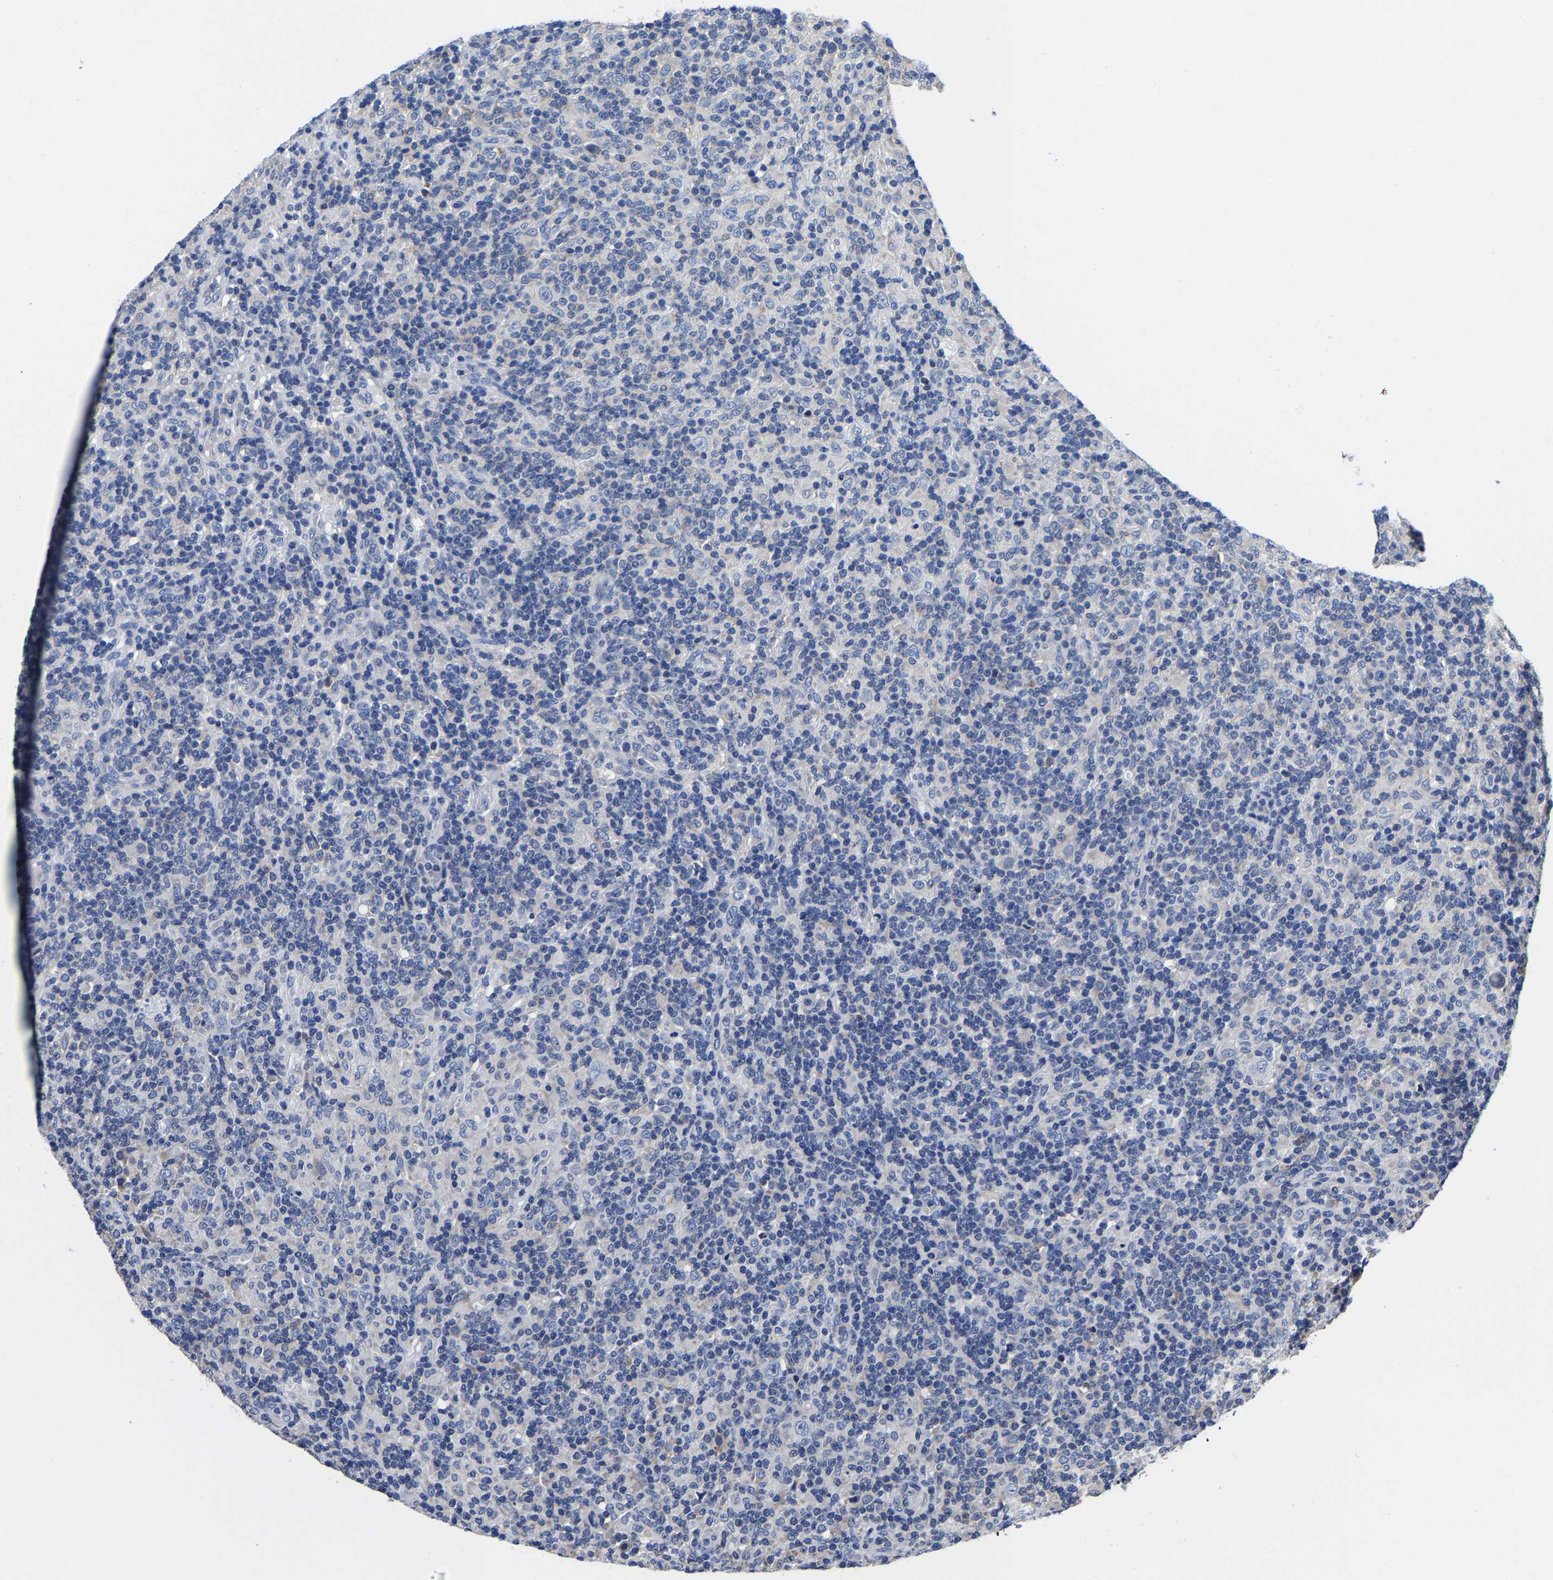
{"staining": {"intensity": "negative", "quantity": "none", "location": "none"}, "tissue": "lymphoma", "cell_type": "Tumor cells", "image_type": "cancer", "snomed": [{"axis": "morphology", "description": "Hodgkin's disease, NOS"}, {"axis": "topography", "description": "Lymph node"}], "caption": "The IHC photomicrograph has no significant staining in tumor cells of lymphoma tissue.", "gene": "SRPK2", "patient": {"sex": "male", "age": 70}}